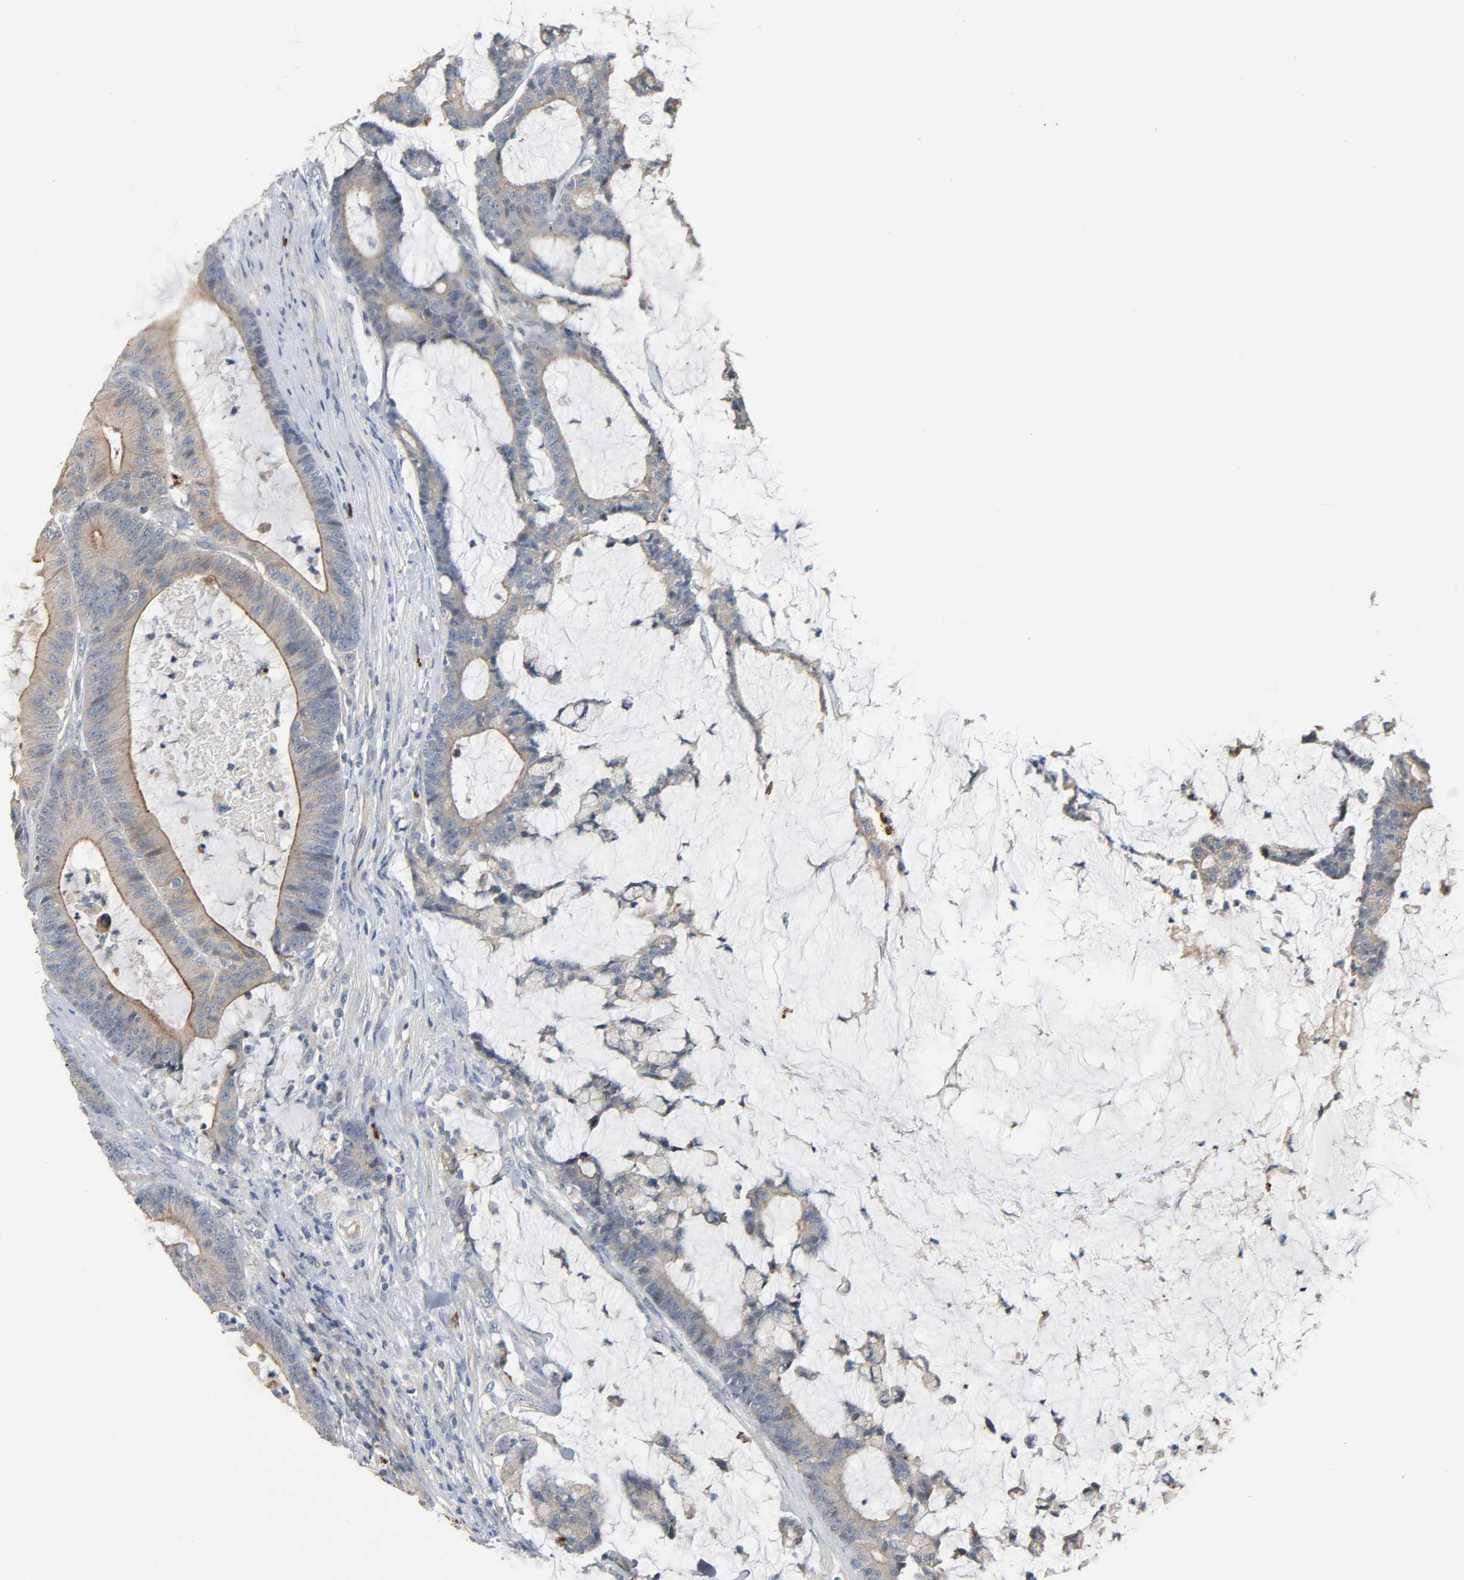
{"staining": {"intensity": "weak", "quantity": ">75%", "location": "cytoplasmic/membranous"}, "tissue": "colorectal cancer", "cell_type": "Tumor cells", "image_type": "cancer", "snomed": [{"axis": "morphology", "description": "Adenocarcinoma, NOS"}, {"axis": "topography", "description": "Colon"}], "caption": "A brown stain highlights weak cytoplasmic/membranous expression of a protein in colorectal adenocarcinoma tumor cells.", "gene": "LIMCH1", "patient": {"sex": "female", "age": 84}}